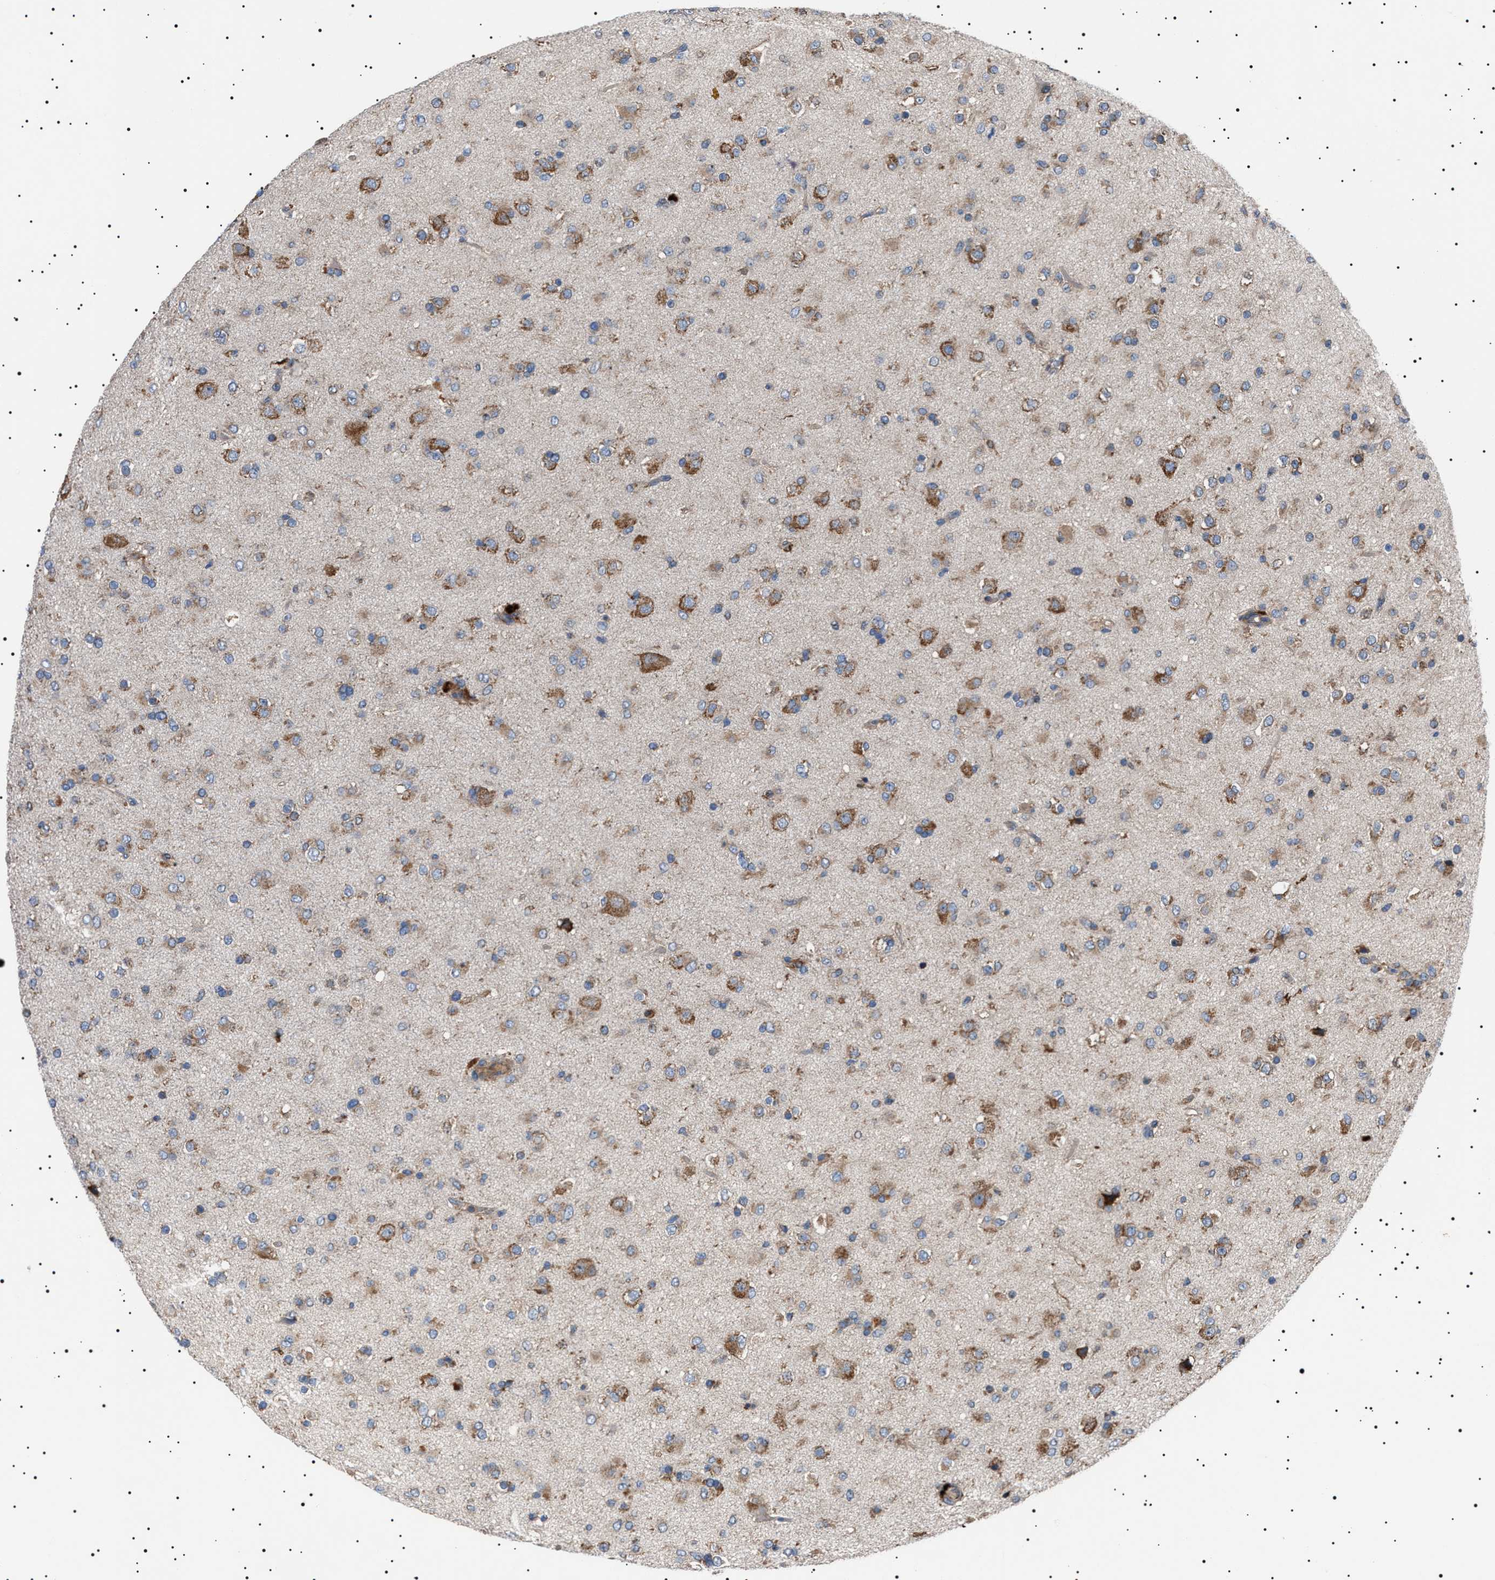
{"staining": {"intensity": "weak", "quantity": "25%-75%", "location": "cytoplasmic/membranous"}, "tissue": "glioma", "cell_type": "Tumor cells", "image_type": "cancer", "snomed": [{"axis": "morphology", "description": "Glioma, malignant, Low grade"}, {"axis": "topography", "description": "Brain"}], "caption": "The histopathology image demonstrates staining of malignant glioma (low-grade), revealing weak cytoplasmic/membranous protein positivity (brown color) within tumor cells.", "gene": "TOP1MT", "patient": {"sex": "male", "age": 65}}